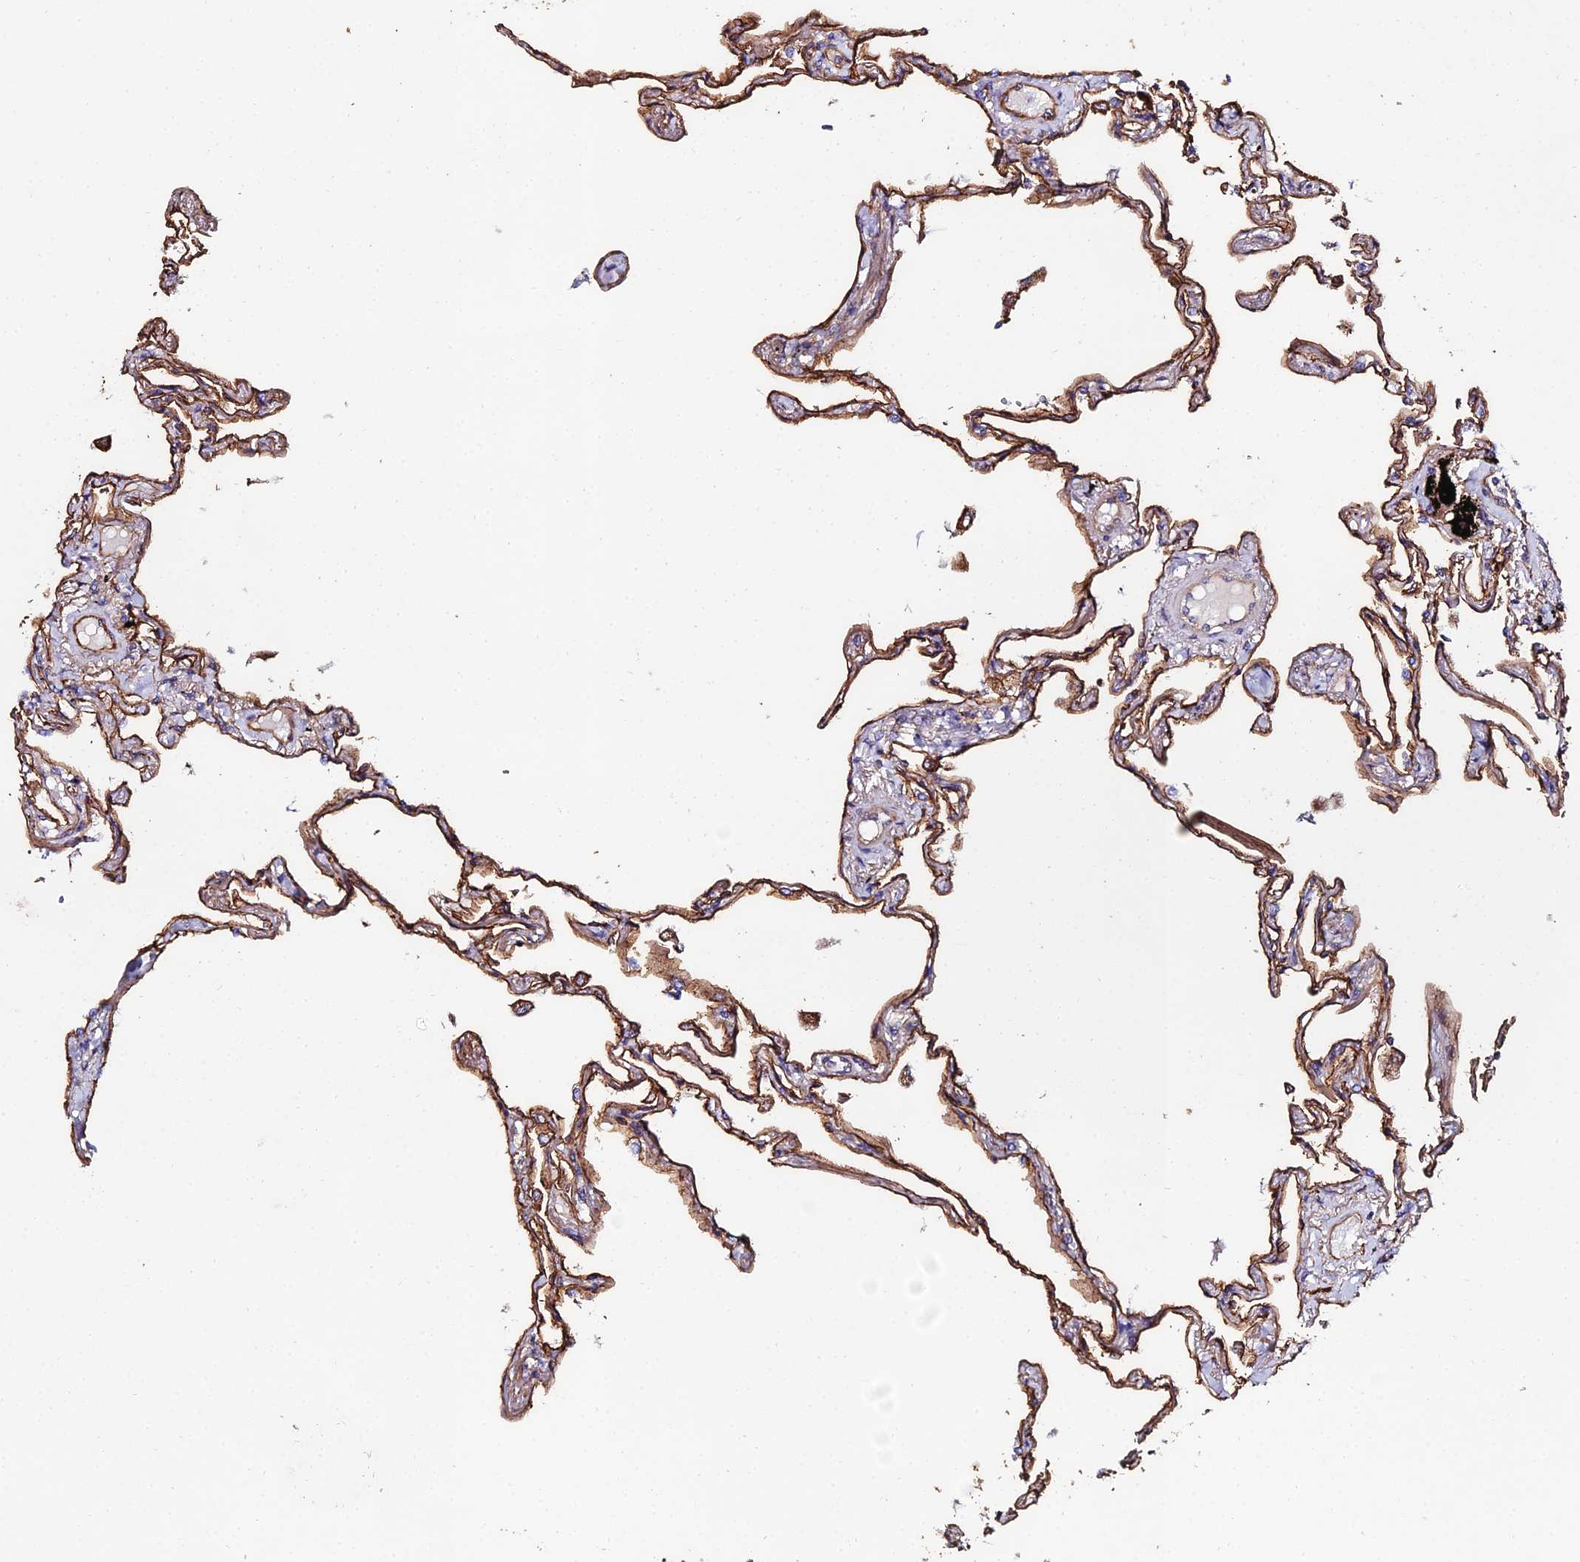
{"staining": {"intensity": "strong", "quantity": "25%-75%", "location": "cytoplasmic/membranous"}, "tissue": "lung", "cell_type": "Alveolar cells", "image_type": "normal", "snomed": [{"axis": "morphology", "description": "Normal tissue, NOS"}, {"axis": "topography", "description": "Lung"}], "caption": "An image showing strong cytoplasmic/membranous positivity in about 25%-75% of alveolar cells in benign lung, as visualized by brown immunohistochemical staining.", "gene": "C6", "patient": {"sex": "female", "age": 67}}